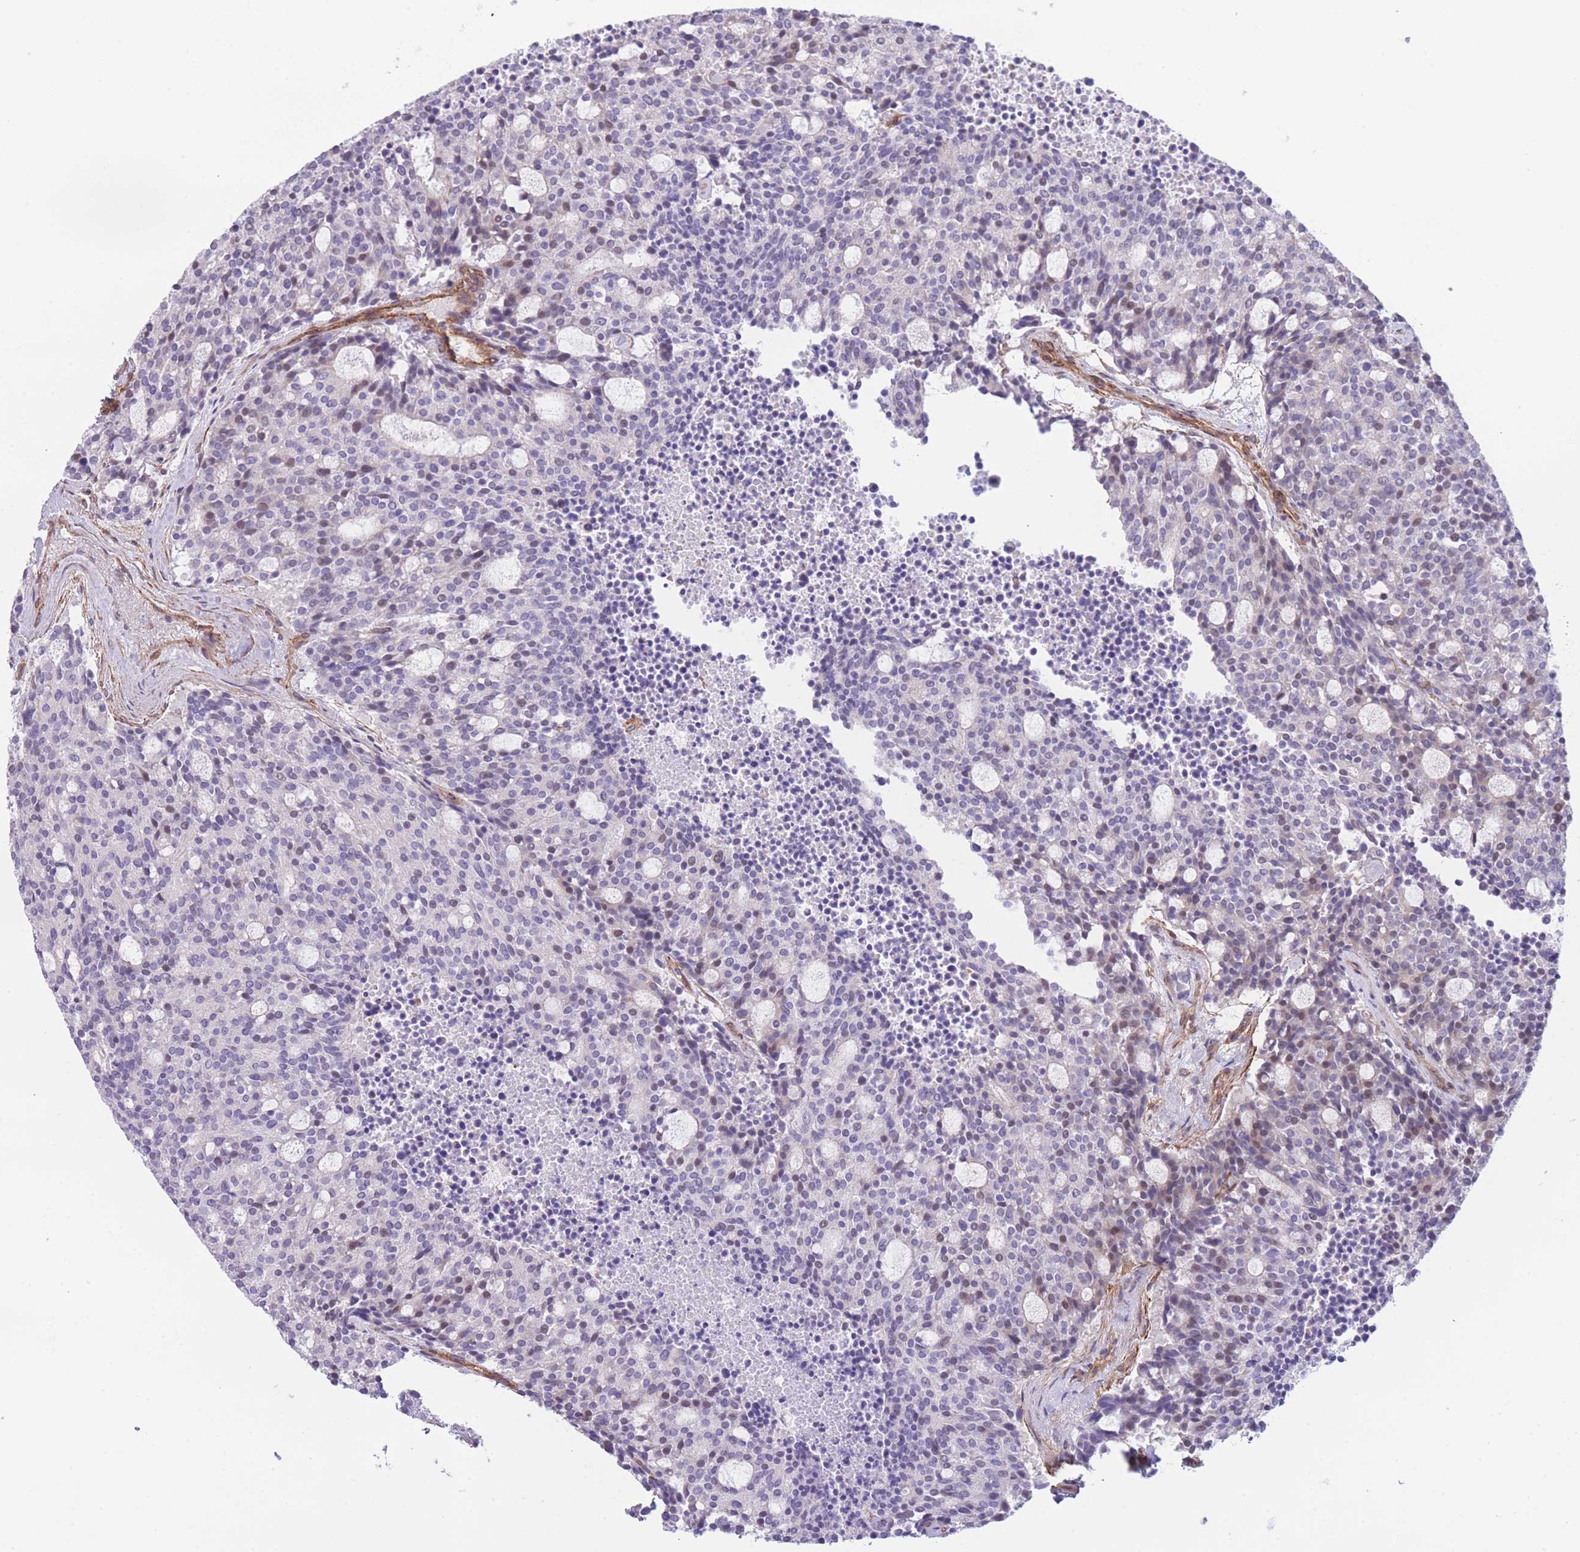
{"staining": {"intensity": "negative", "quantity": "none", "location": "none"}, "tissue": "carcinoid", "cell_type": "Tumor cells", "image_type": "cancer", "snomed": [{"axis": "morphology", "description": "Carcinoid, malignant, NOS"}, {"axis": "topography", "description": "Pancreas"}], "caption": "The IHC histopathology image has no significant staining in tumor cells of carcinoid tissue.", "gene": "CDC25B", "patient": {"sex": "female", "age": 54}}